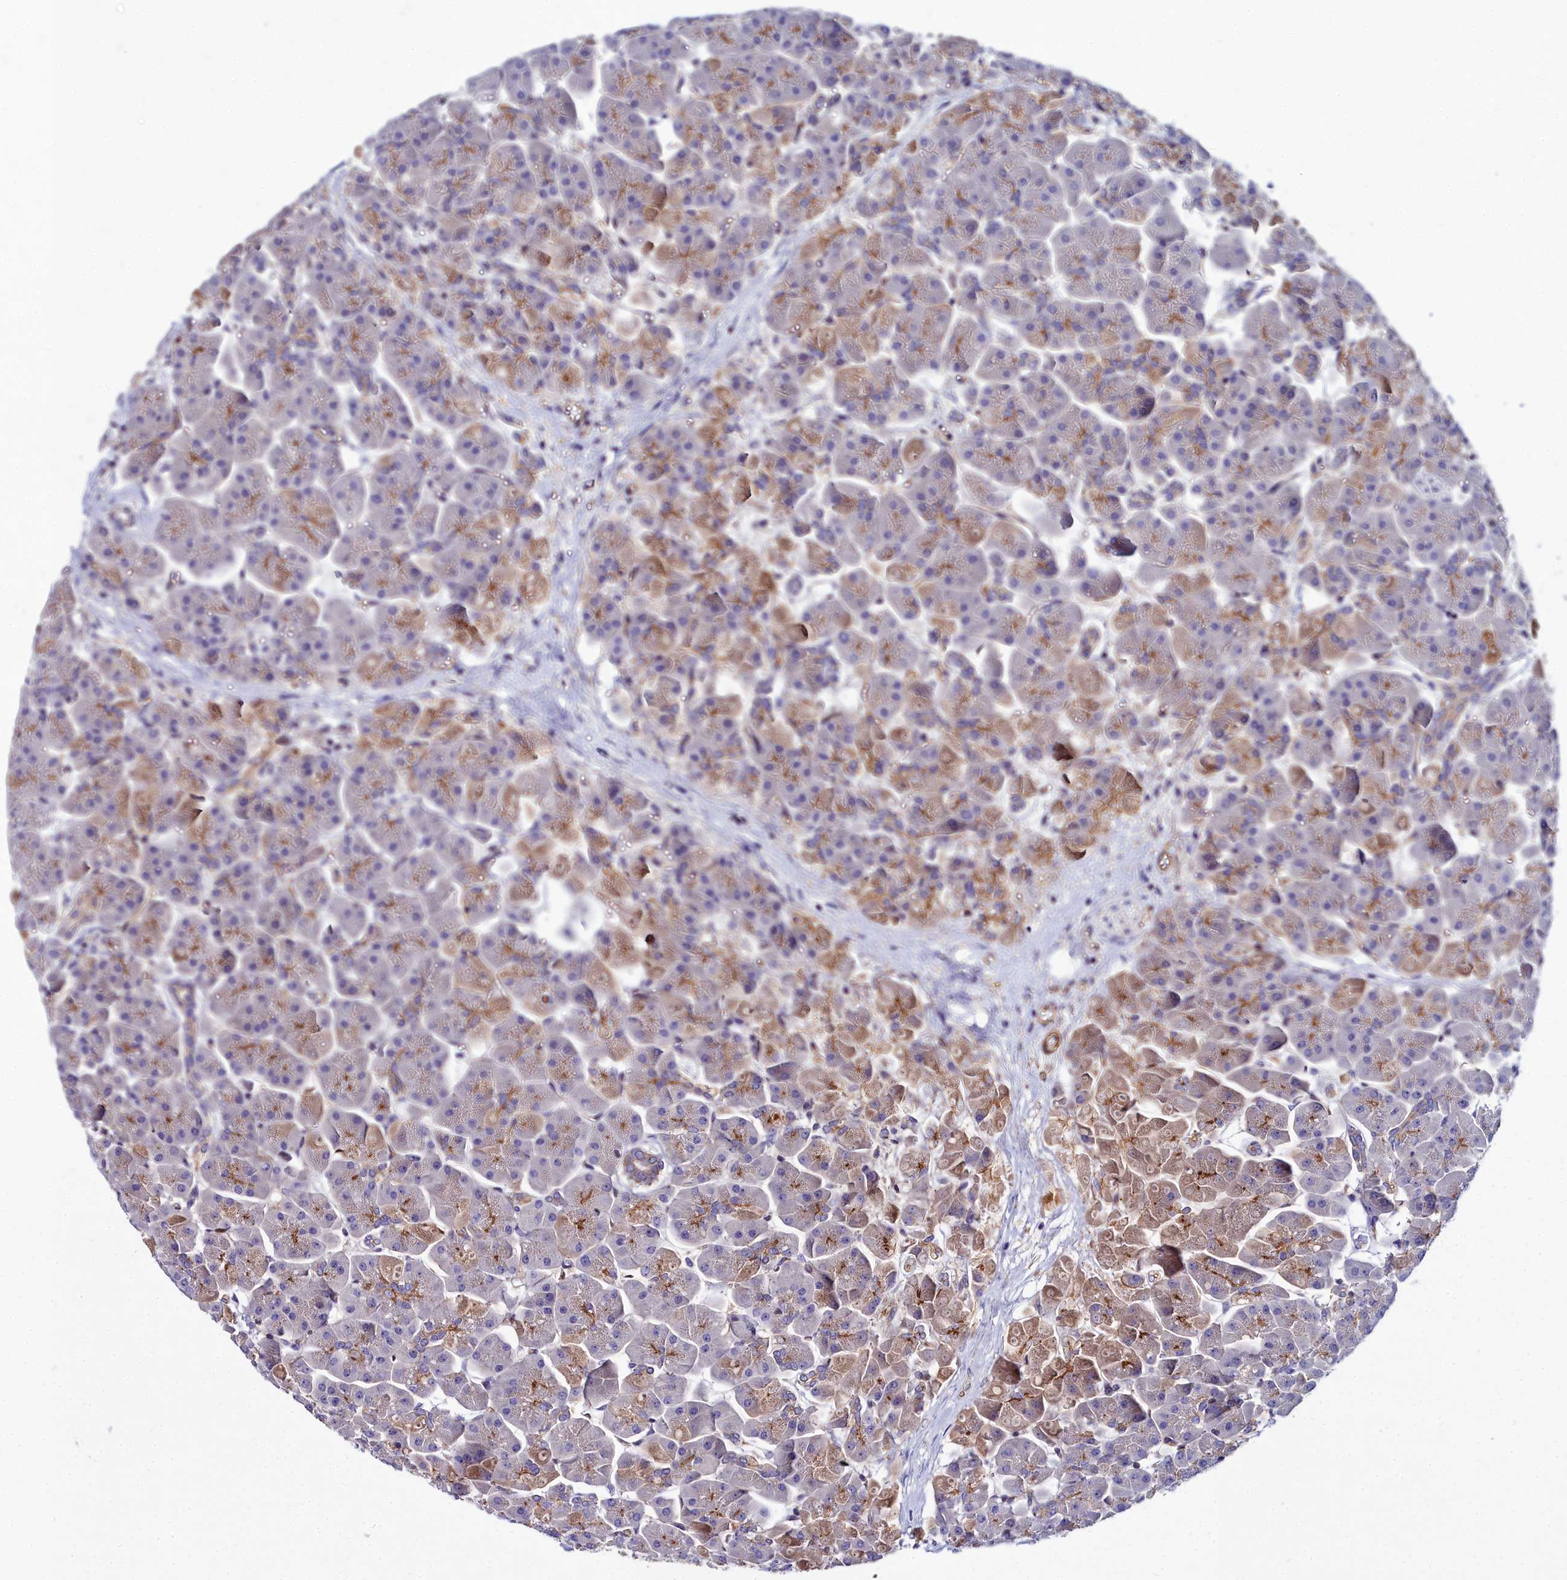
{"staining": {"intensity": "moderate", "quantity": "<25%", "location": "cytoplasmic/membranous"}, "tissue": "pancreas", "cell_type": "Exocrine glandular cells", "image_type": "normal", "snomed": [{"axis": "morphology", "description": "Normal tissue, NOS"}, {"axis": "topography", "description": "Pancreas"}], "caption": "Moderate cytoplasmic/membranous expression is identified in approximately <25% of exocrine glandular cells in unremarkable pancreas.", "gene": "FADS3", "patient": {"sex": "male", "age": 66}}